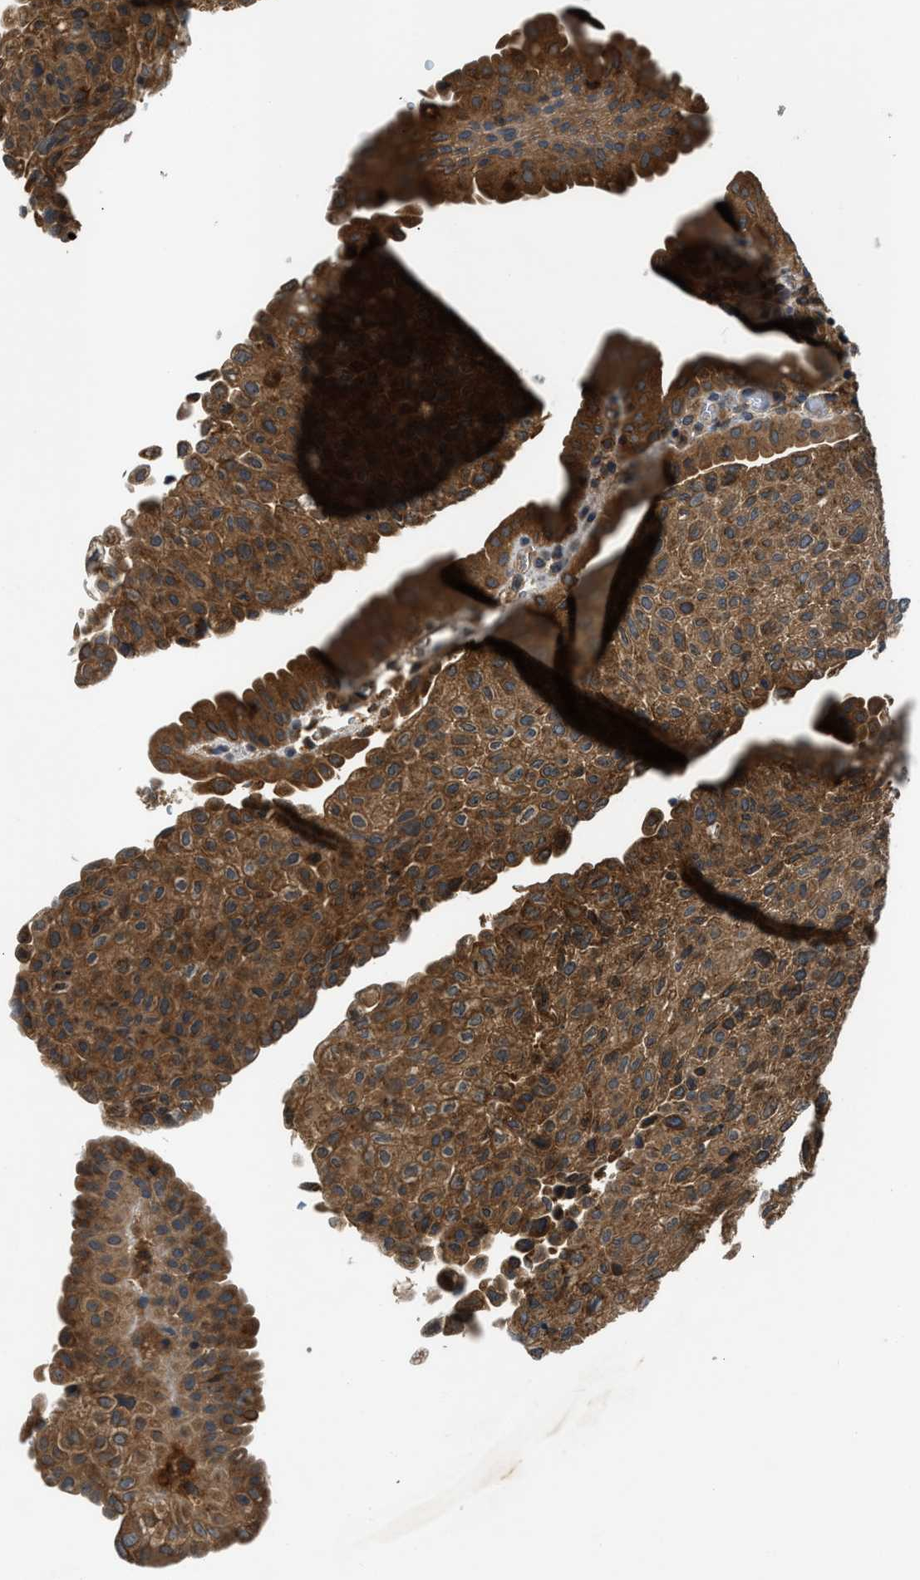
{"staining": {"intensity": "strong", "quantity": ">75%", "location": "cytoplasmic/membranous"}, "tissue": "urothelial cancer", "cell_type": "Tumor cells", "image_type": "cancer", "snomed": [{"axis": "morphology", "description": "Urothelial carcinoma, Low grade"}, {"axis": "morphology", "description": "Urothelial carcinoma, High grade"}, {"axis": "topography", "description": "Urinary bladder"}], "caption": "Urothelial carcinoma (low-grade) stained for a protein (brown) exhibits strong cytoplasmic/membranous positive staining in about >75% of tumor cells.", "gene": "PAFAH2", "patient": {"sex": "male", "age": 35}}